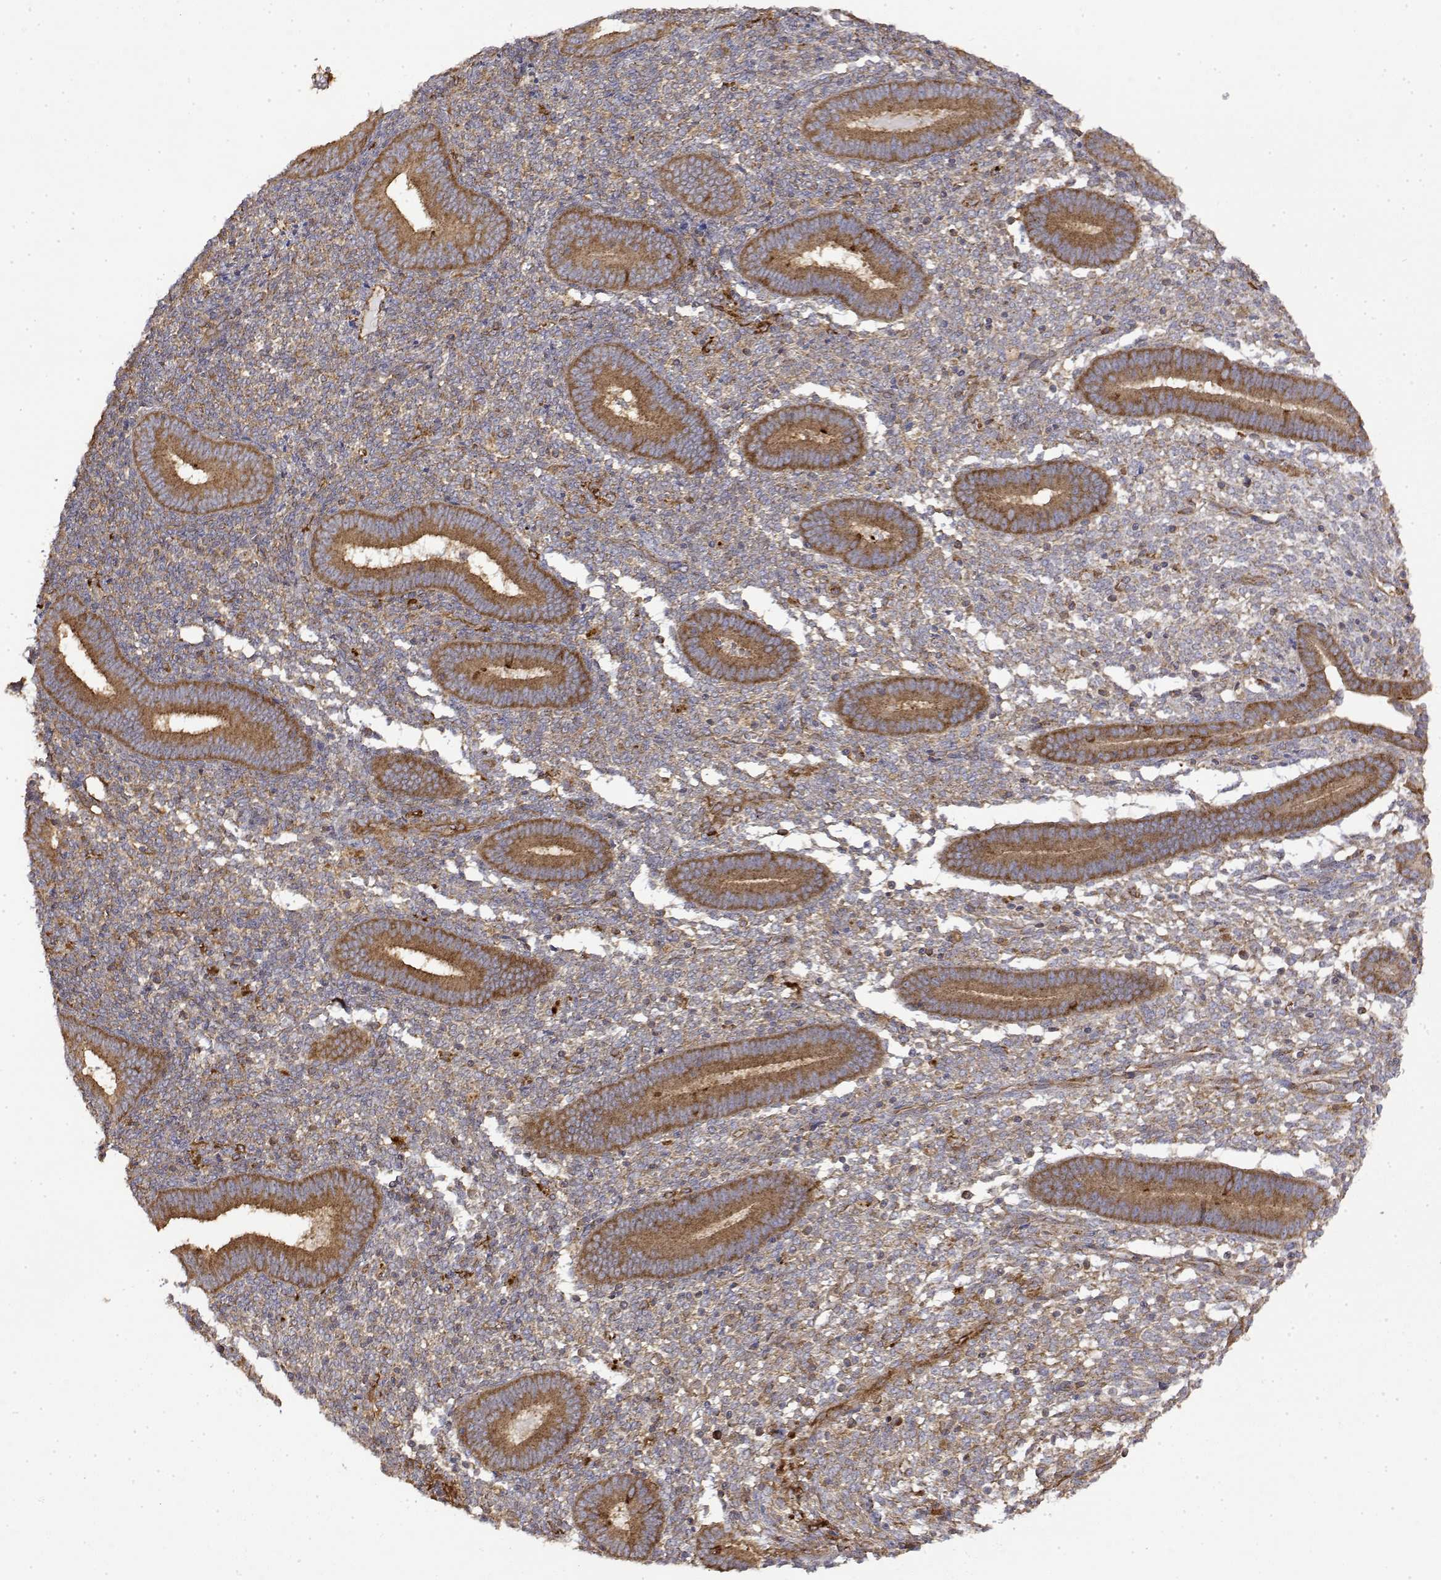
{"staining": {"intensity": "weak", "quantity": ">75%", "location": "cytoplasmic/membranous"}, "tissue": "endometrium", "cell_type": "Cells in endometrial stroma", "image_type": "normal", "snomed": [{"axis": "morphology", "description": "Normal tissue, NOS"}, {"axis": "topography", "description": "Endometrium"}], "caption": "Immunohistochemistry of normal endometrium displays low levels of weak cytoplasmic/membranous expression in approximately >75% of cells in endometrial stroma. The protein of interest is shown in brown color, while the nuclei are stained blue.", "gene": "PACSIN2", "patient": {"sex": "female", "age": 25}}